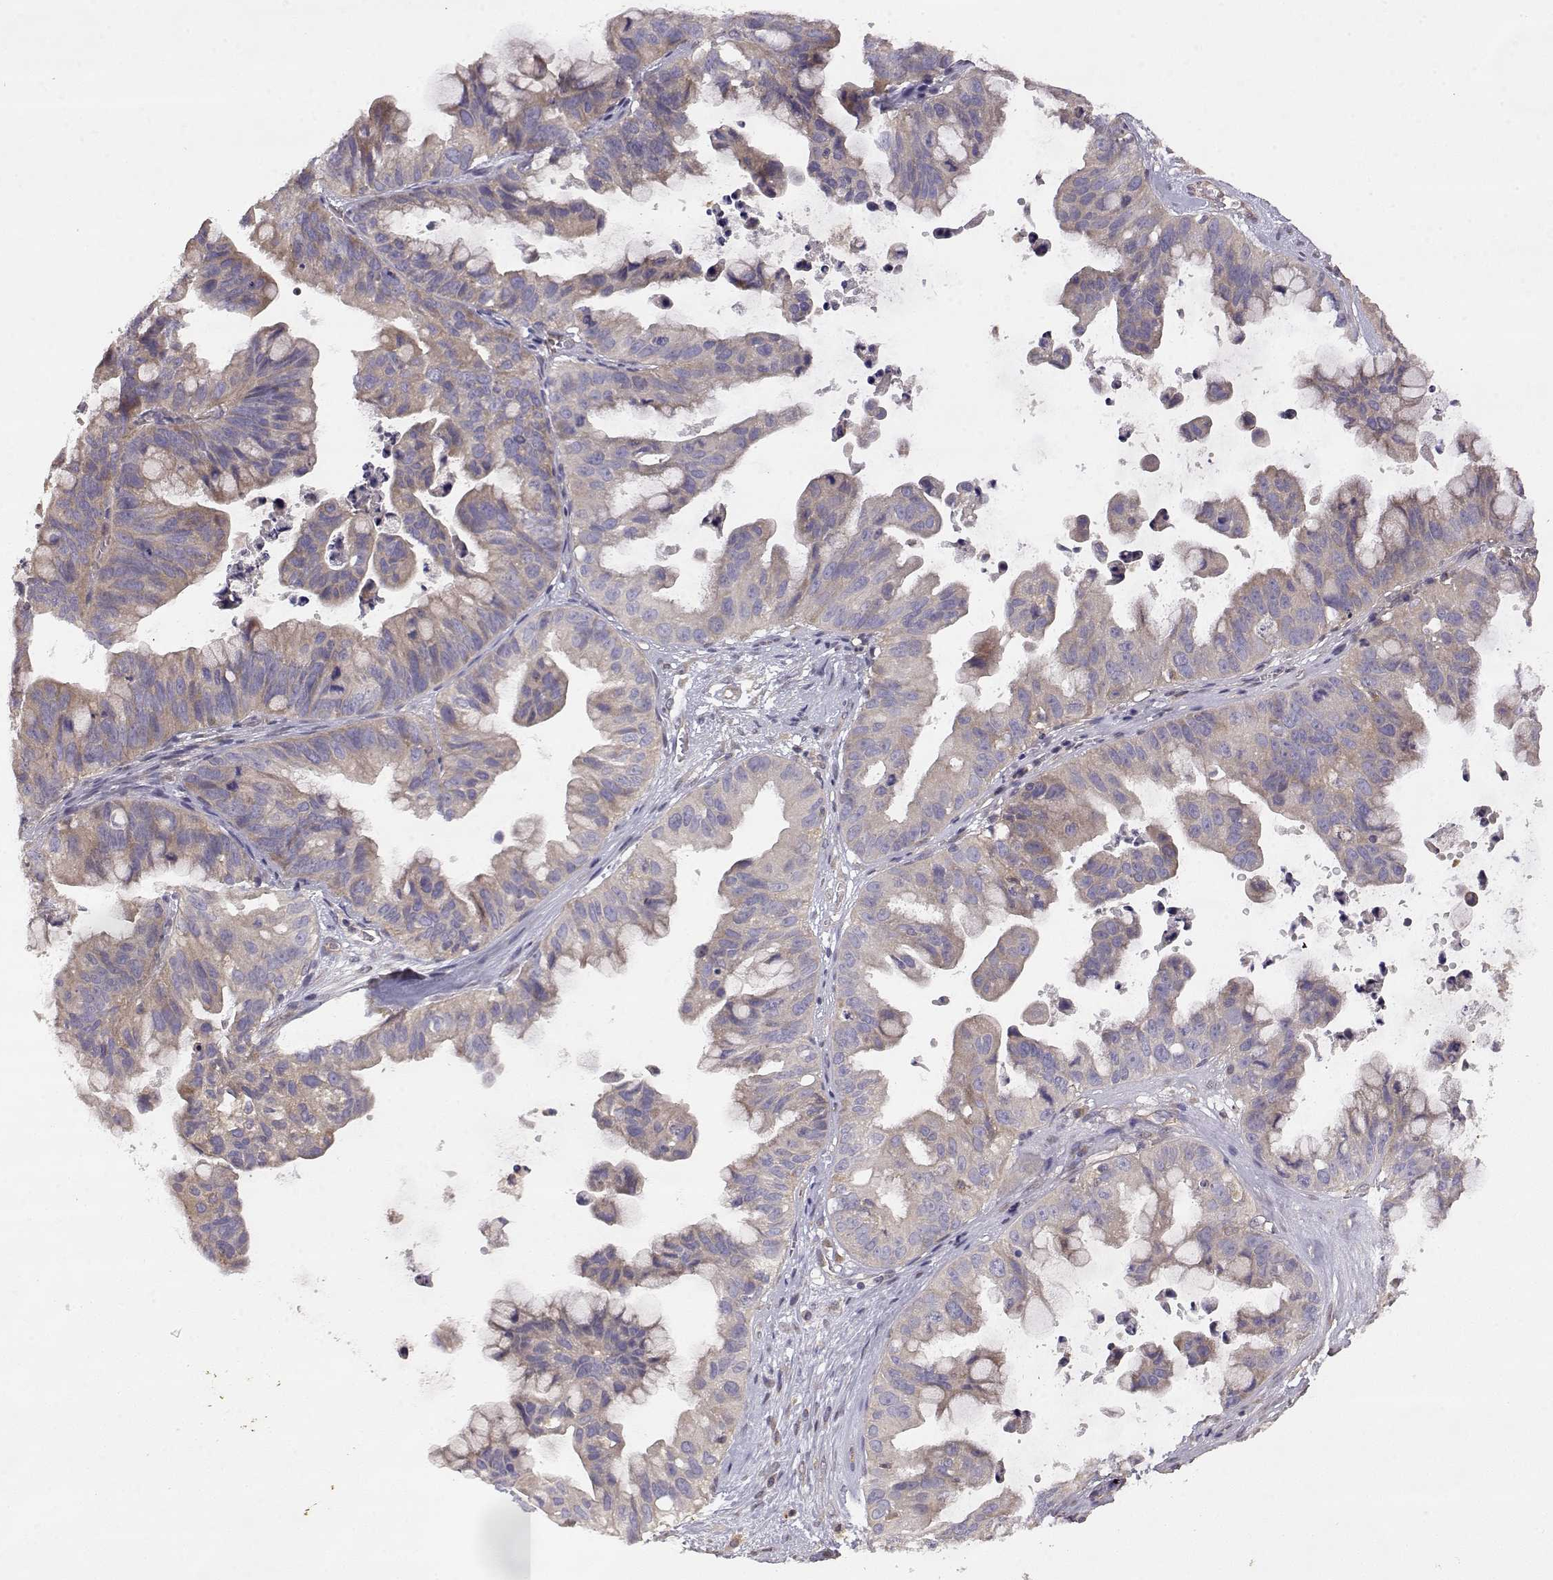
{"staining": {"intensity": "weak", "quantity": "<25%", "location": "cytoplasmic/membranous"}, "tissue": "ovarian cancer", "cell_type": "Tumor cells", "image_type": "cancer", "snomed": [{"axis": "morphology", "description": "Cystadenocarcinoma, mucinous, NOS"}, {"axis": "topography", "description": "Ovary"}], "caption": "Tumor cells show no significant staining in ovarian cancer.", "gene": "CRIM1", "patient": {"sex": "female", "age": 76}}